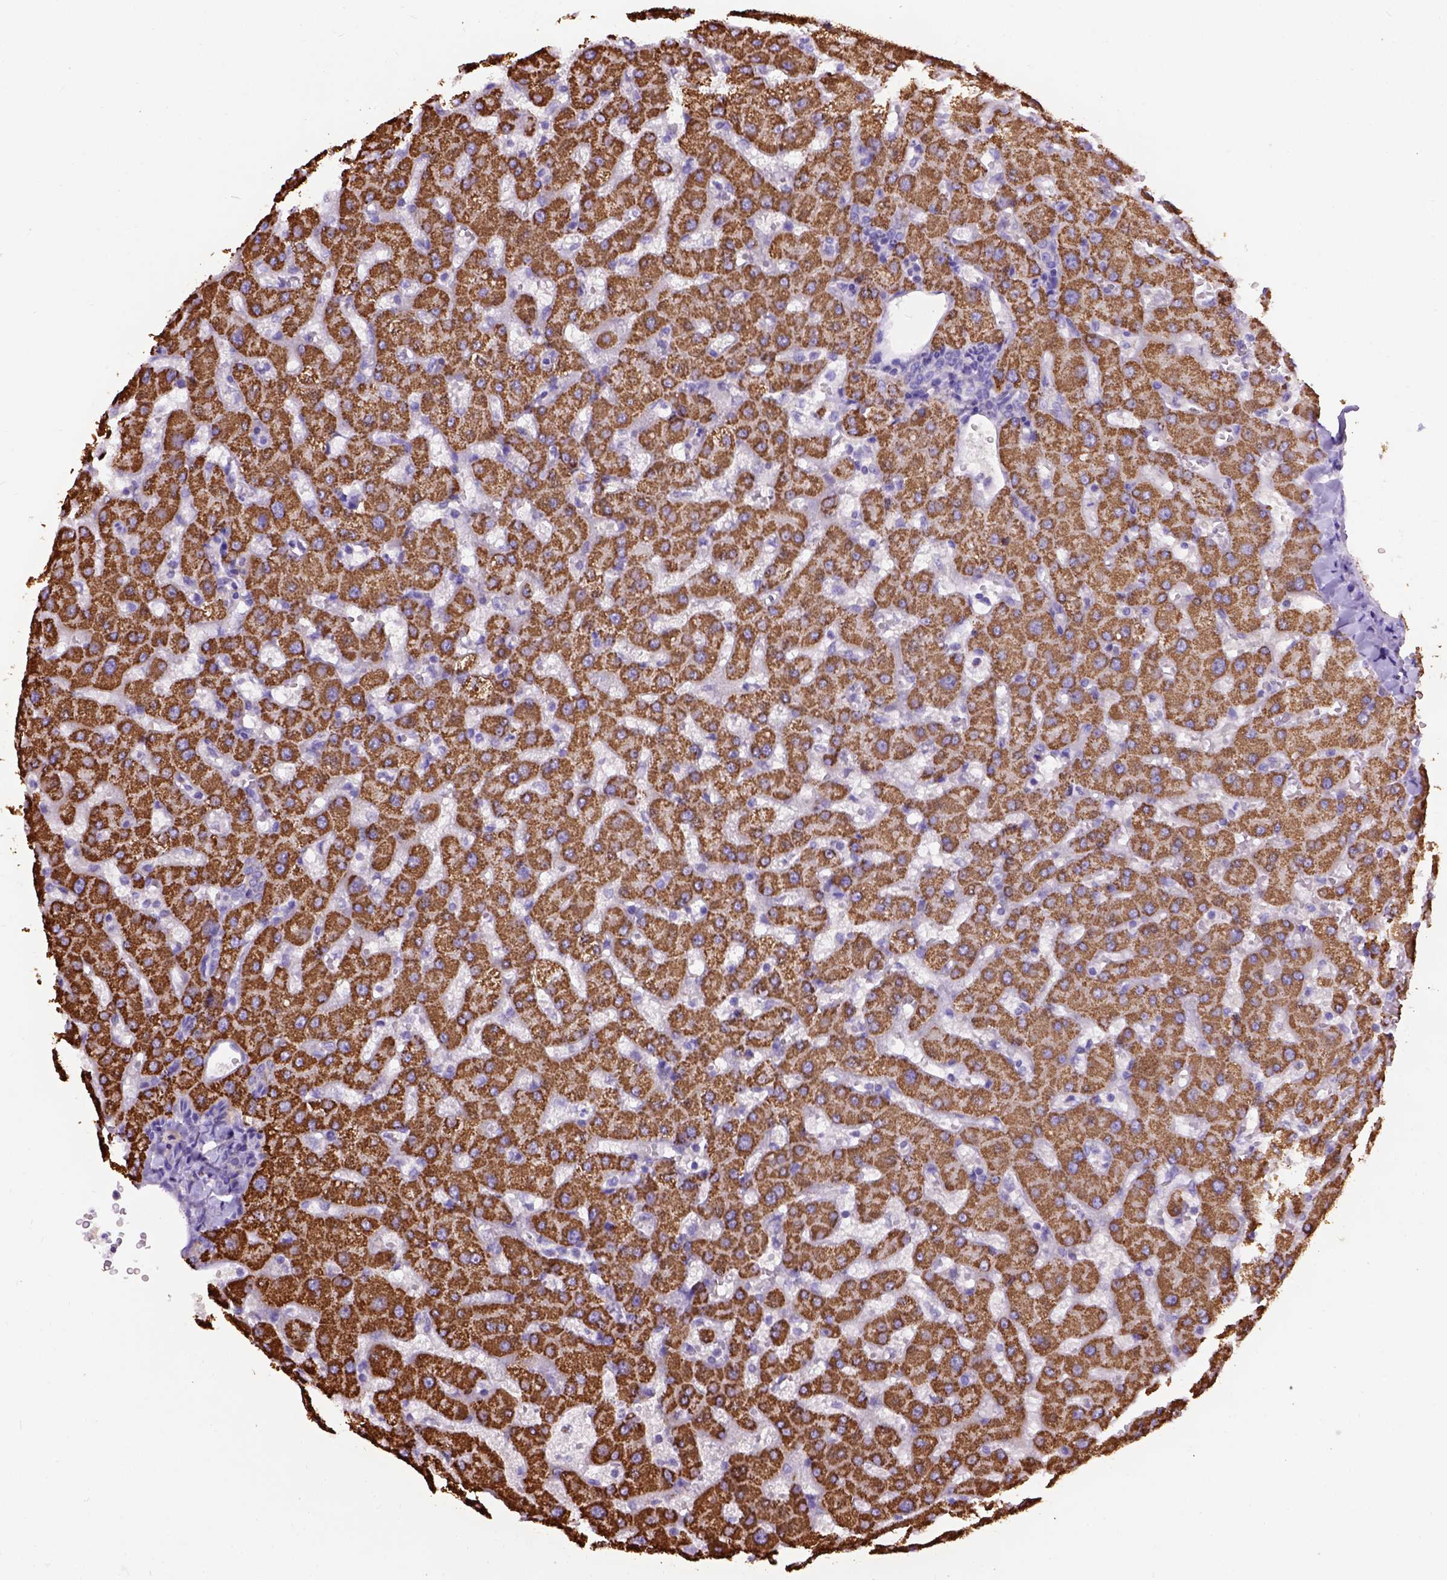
{"staining": {"intensity": "negative", "quantity": "none", "location": "none"}, "tissue": "liver", "cell_type": "Cholangiocytes", "image_type": "normal", "snomed": [{"axis": "morphology", "description": "Normal tissue, NOS"}, {"axis": "topography", "description": "Liver"}], "caption": "This is a micrograph of immunohistochemistry (IHC) staining of benign liver, which shows no expression in cholangiocytes. The staining is performed using DAB (3,3'-diaminobenzidine) brown chromogen with nuclei counter-stained in using hematoxylin.", "gene": "L2HGDH", "patient": {"sex": "female", "age": 63}}